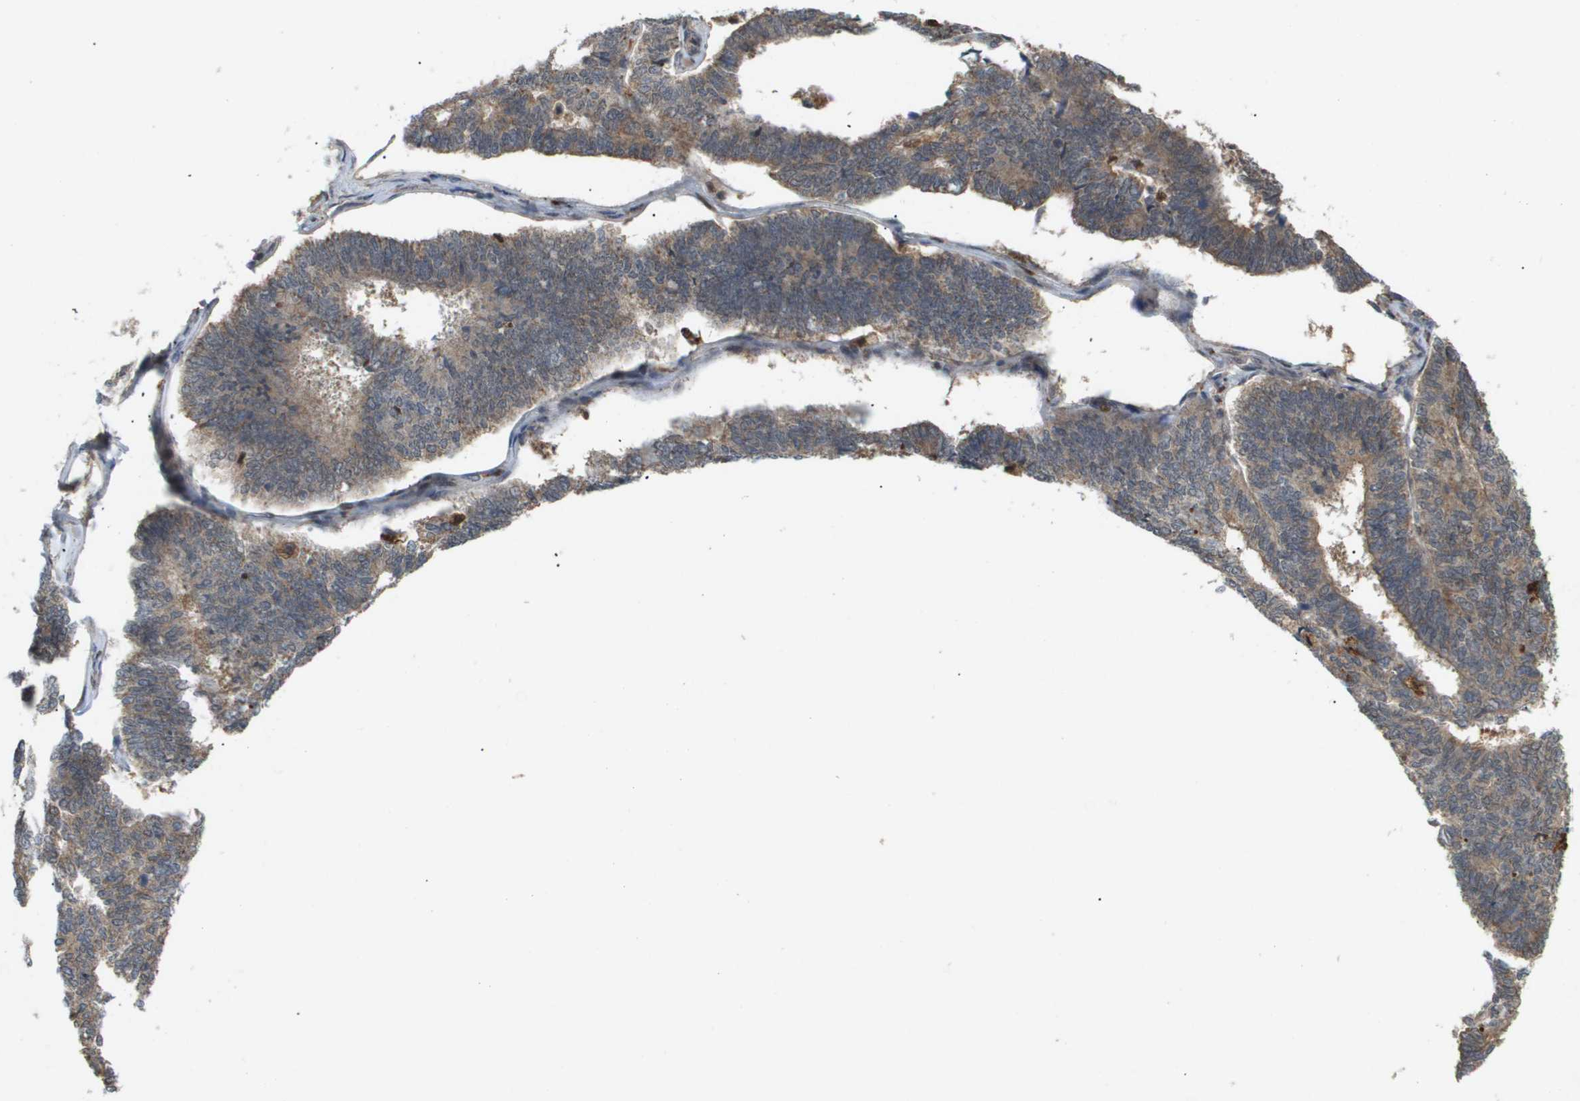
{"staining": {"intensity": "weak", "quantity": ">75%", "location": "cytoplasmic/membranous"}, "tissue": "endometrial cancer", "cell_type": "Tumor cells", "image_type": "cancer", "snomed": [{"axis": "morphology", "description": "Adenocarcinoma, NOS"}, {"axis": "topography", "description": "Endometrium"}], "caption": "Protein expression analysis of human endometrial cancer (adenocarcinoma) reveals weak cytoplasmic/membranous staining in approximately >75% of tumor cells.", "gene": "PDGFB", "patient": {"sex": "female", "age": 70}}